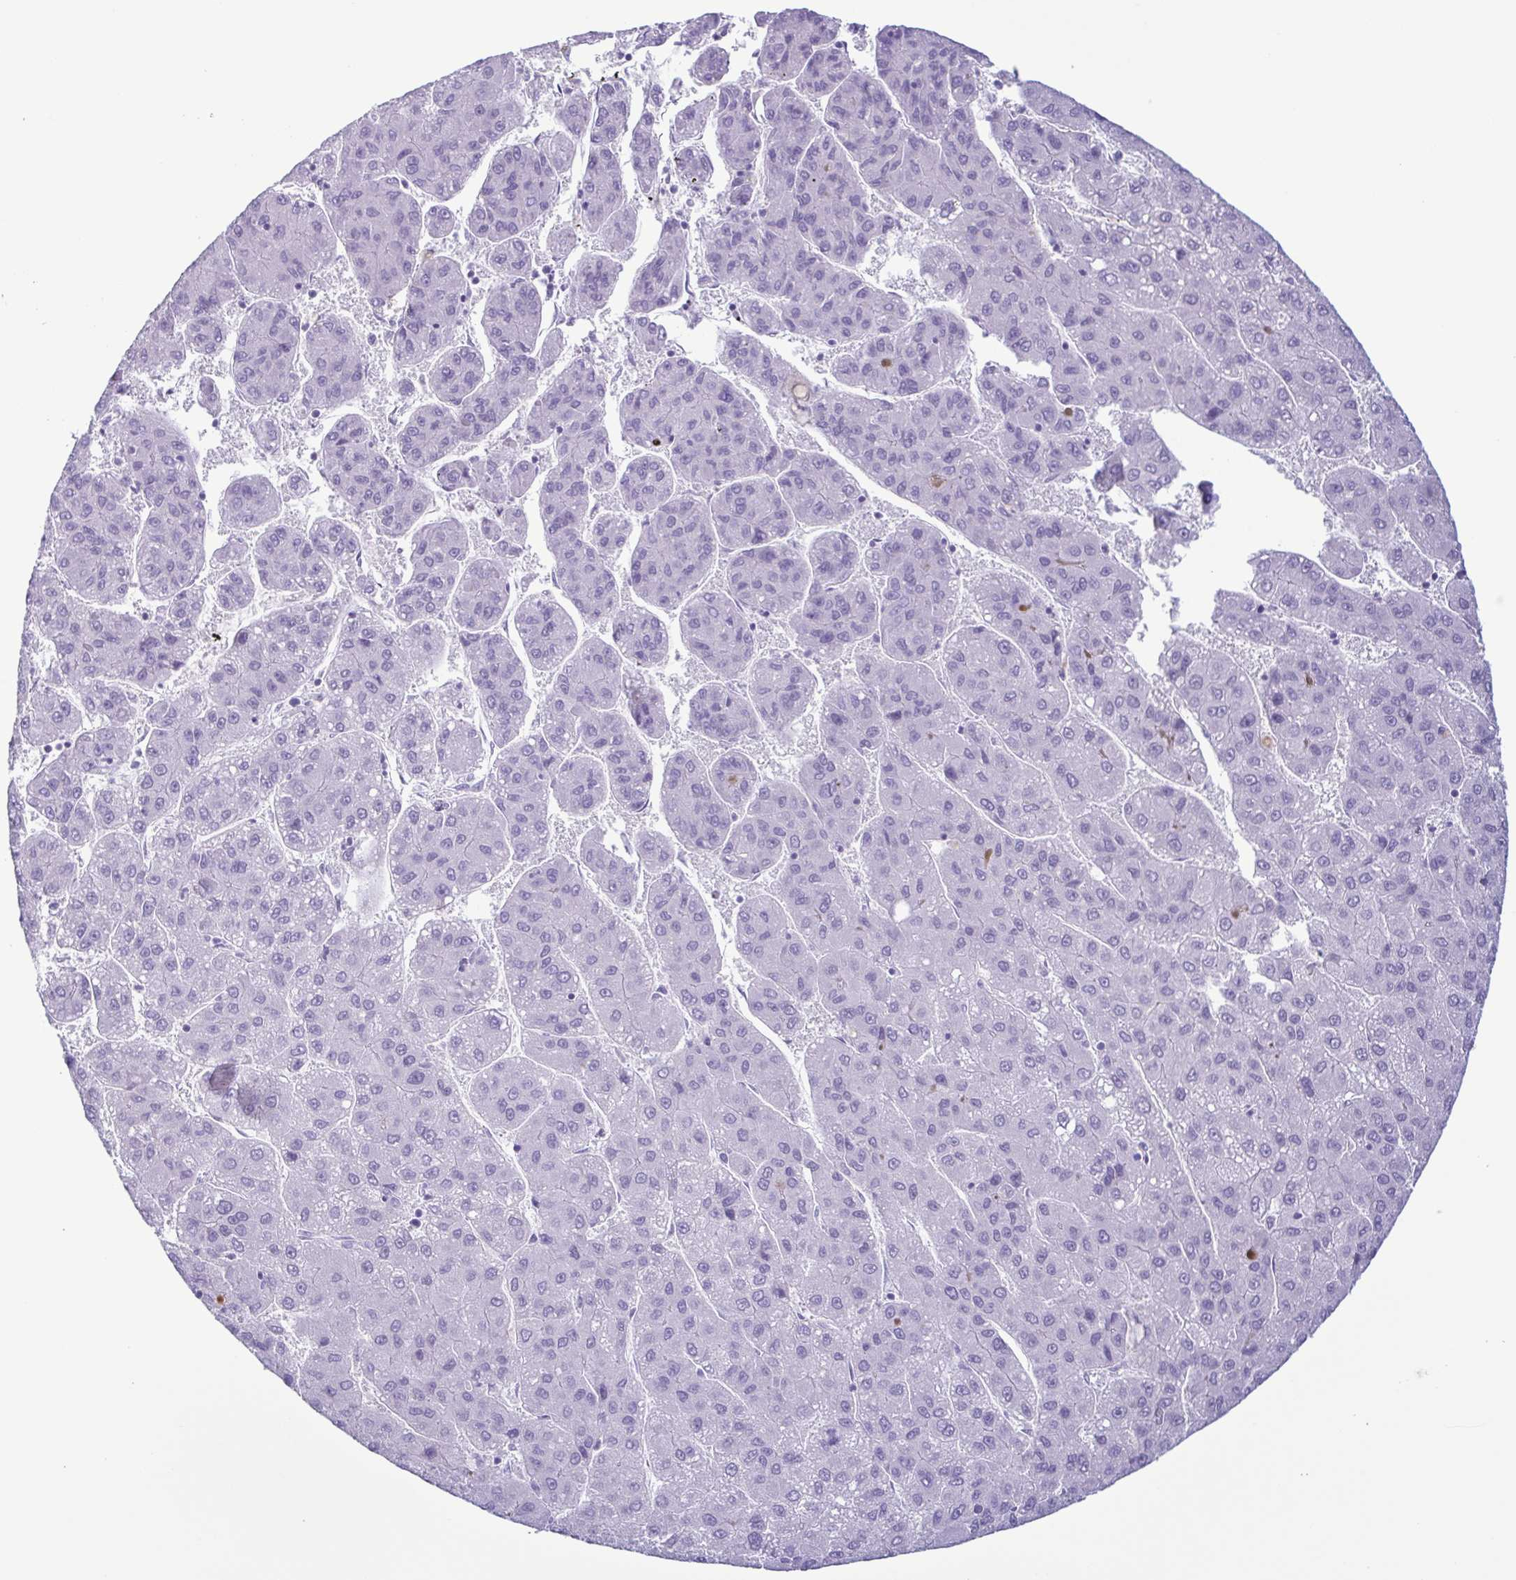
{"staining": {"intensity": "negative", "quantity": "none", "location": "none"}, "tissue": "liver cancer", "cell_type": "Tumor cells", "image_type": "cancer", "snomed": [{"axis": "morphology", "description": "Carcinoma, Hepatocellular, NOS"}, {"axis": "topography", "description": "Liver"}], "caption": "An immunohistochemistry (IHC) photomicrograph of liver cancer (hepatocellular carcinoma) is shown. There is no staining in tumor cells of liver cancer (hepatocellular carcinoma).", "gene": "LTF", "patient": {"sex": "female", "age": 82}}